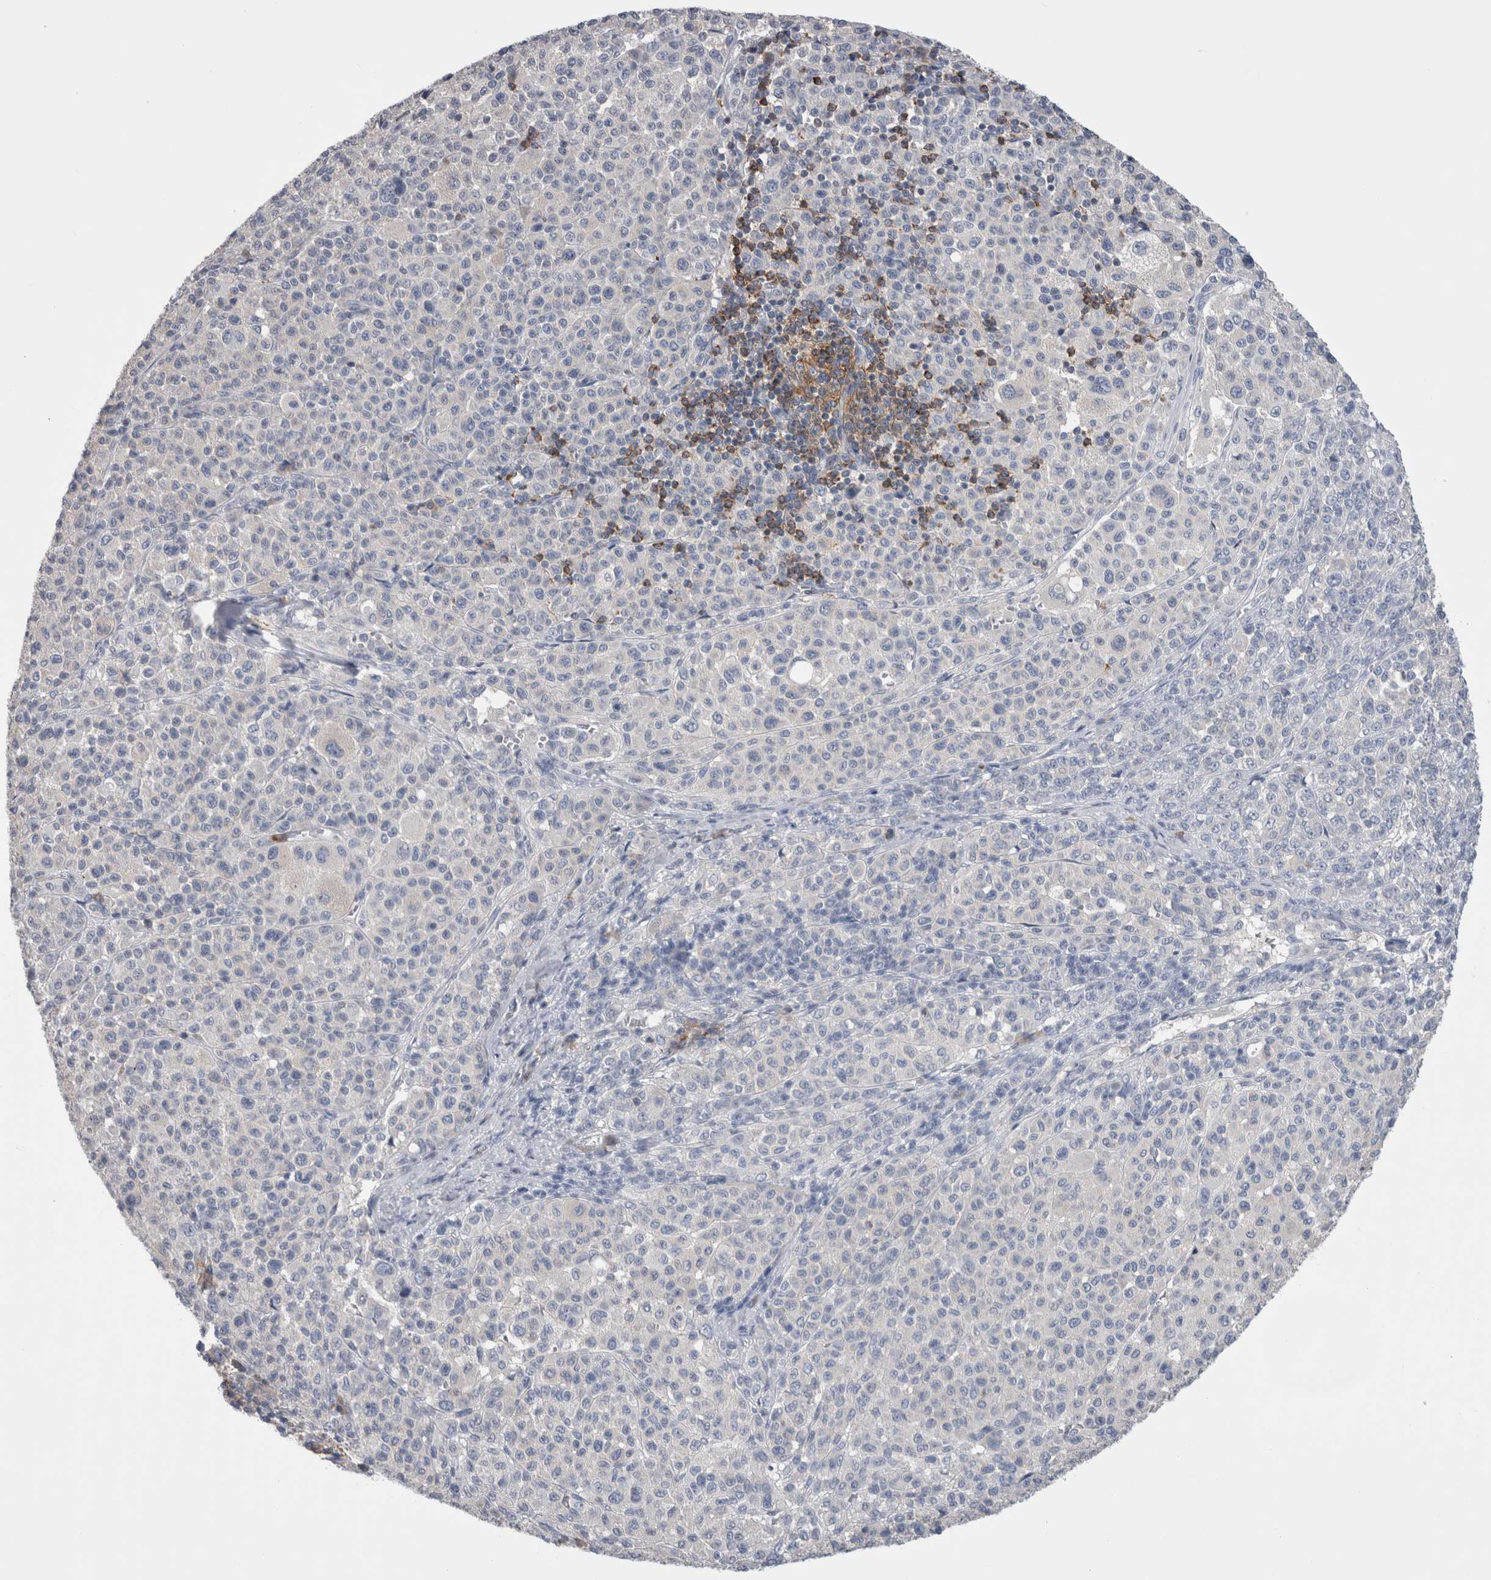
{"staining": {"intensity": "negative", "quantity": "none", "location": "none"}, "tissue": "melanoma", "cell_type": "Tumor cells", "image_type": "cancer", "snomed": [{"axis": "morphology", "description": "Malignant melanoma, Metastatic site"}, {"axis": "topography", "description": "Skin"}], "caption": "Immunohistochemical staining of malignant melanoma (metastatic site) exhibits no significant positivity in tumor cells.", "gene": "DCTN6", "patient": {"sex": "female", "age": 74}}